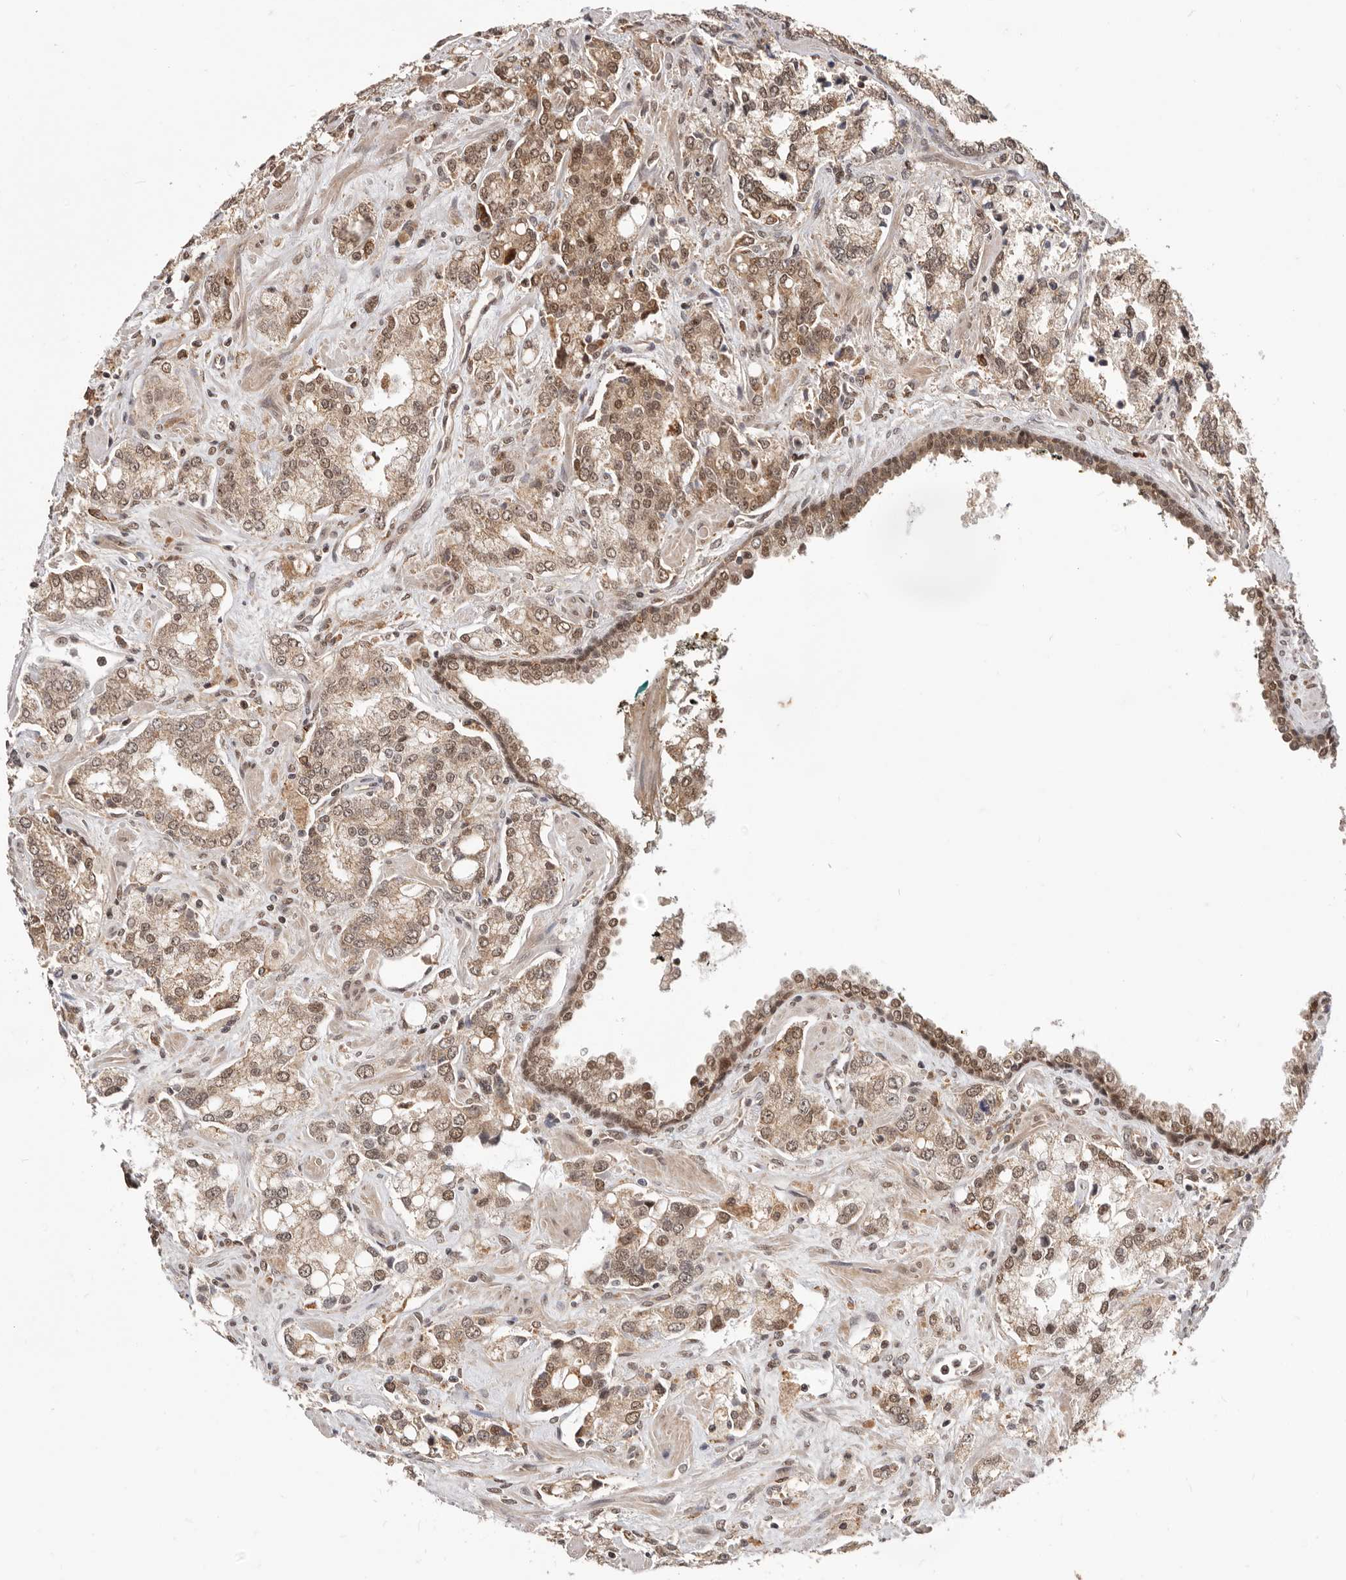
{"staining": {"intensity": "moderate", "quantity": ">75%", "location": "cytoplasmic/membranous,nuclear"}, "tissue": "prostate cancer", "cell_type": "Tumor cells", "image_type": "cancer", "snomed": [{"axis": "morphology", "description": "Adenocarcinoma, High grade"}, {"axis": "topography", "description": "Prostate"}], "caption": "Prostate high-grade adenocarcinoma tissue shows moderate cytoplasmic/membranous and nuclear staining in approximately >75% of tumor cells Nuclei are stained in blue.", "gene": "NCOA3", "patient": {"sex": "male", "age": 67}}